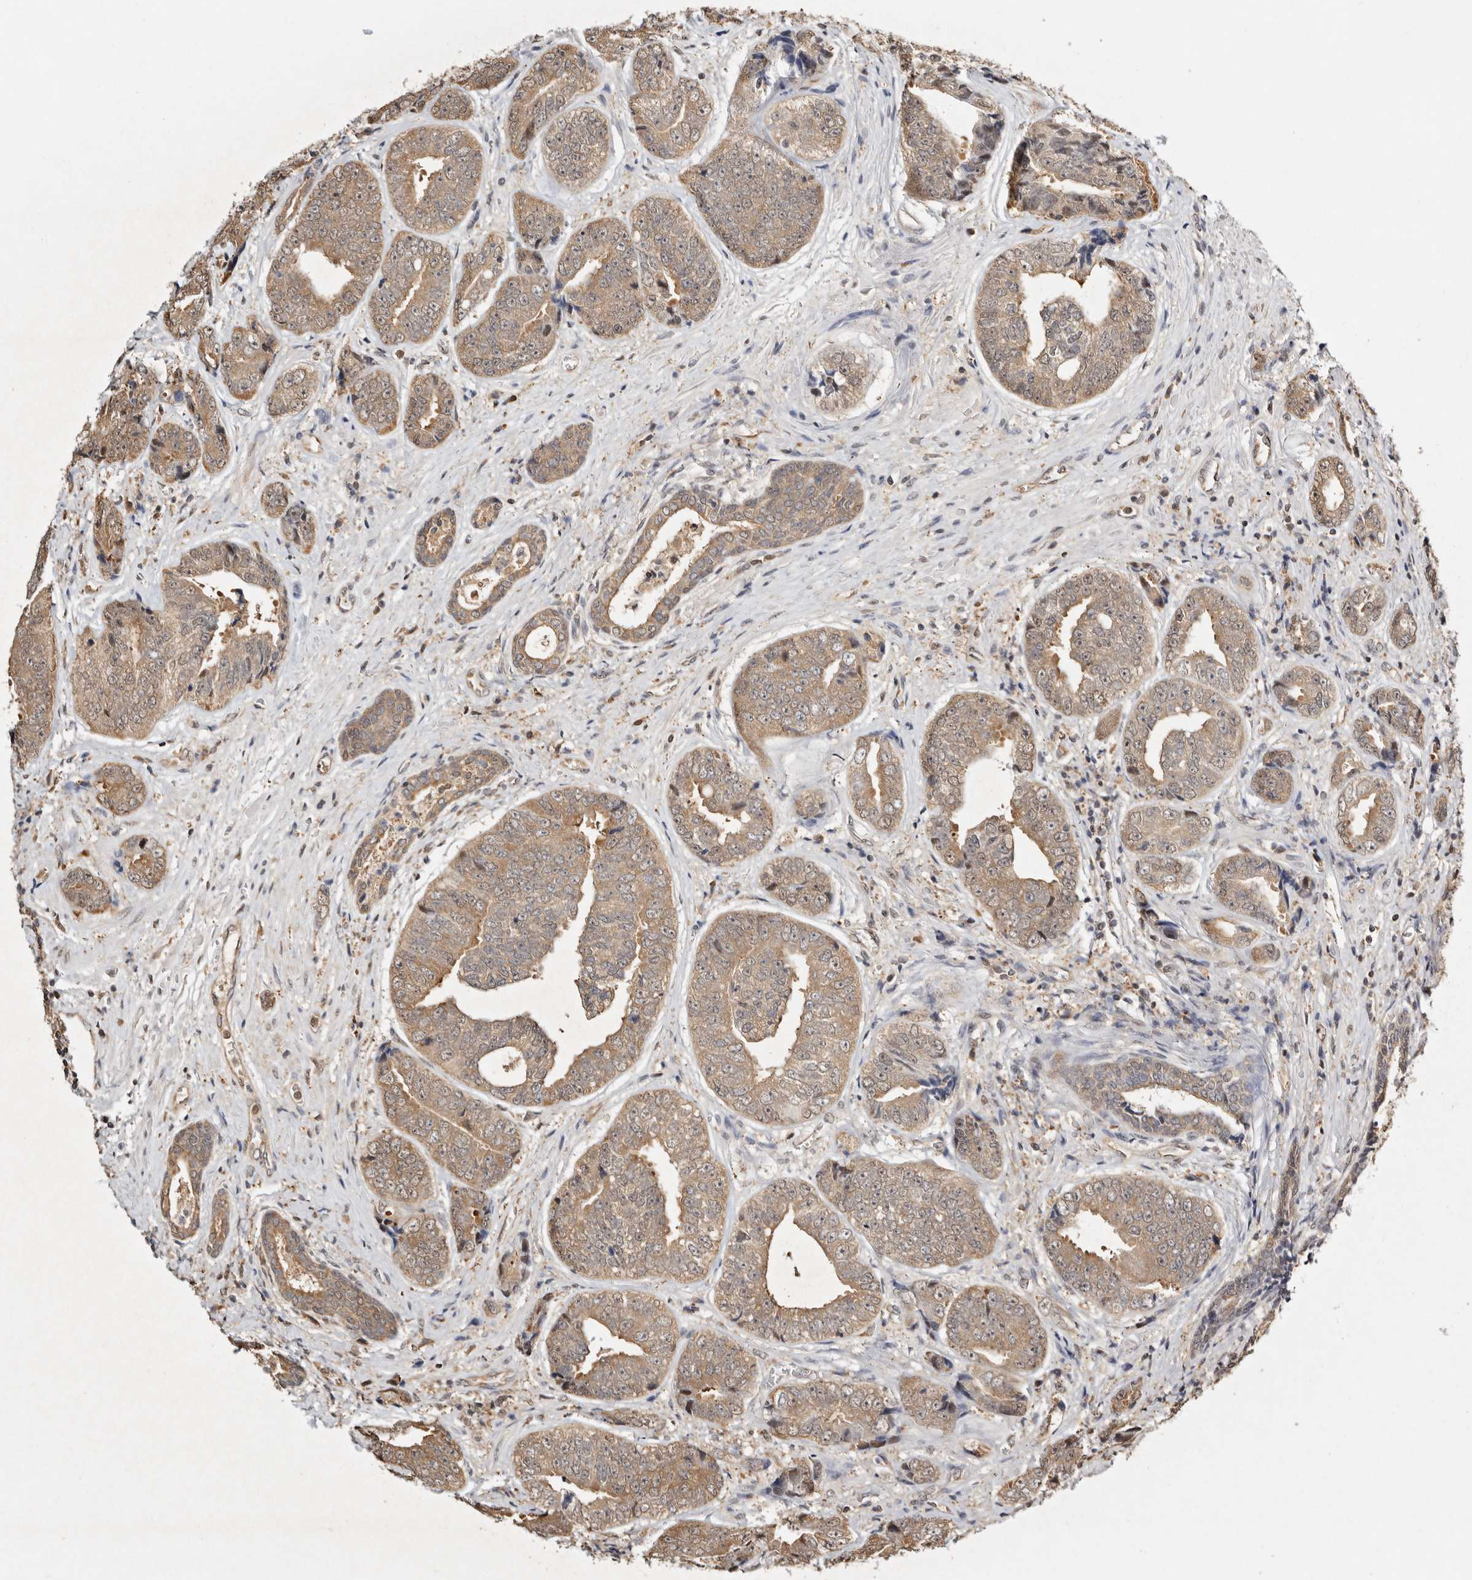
{"staining": {"intensity": "moderate", "quantity": ">75%", "location": "cytoplasmic/membranous"}, "tissue": "prostate cancer", "cell_type": "Tumor cells", "image_type": "cancer", "snomed": [{"axis": "morphology", "description": "Adenocarcinoma, High grade"}, {"axis": "topography", "description": "Prostate"}], "caption": "Prostate high-grade adenocarcinoma stained with IHC reveals moderate cytoplasmic/membranous staining in about >75% of tumor cells. (DAB (3,3'-diaminobenzidine) = brown stain, brightfield microscopy at high magnification).", "gene": "PSMA5", "patient": {"sex": "male", "age": 61}}